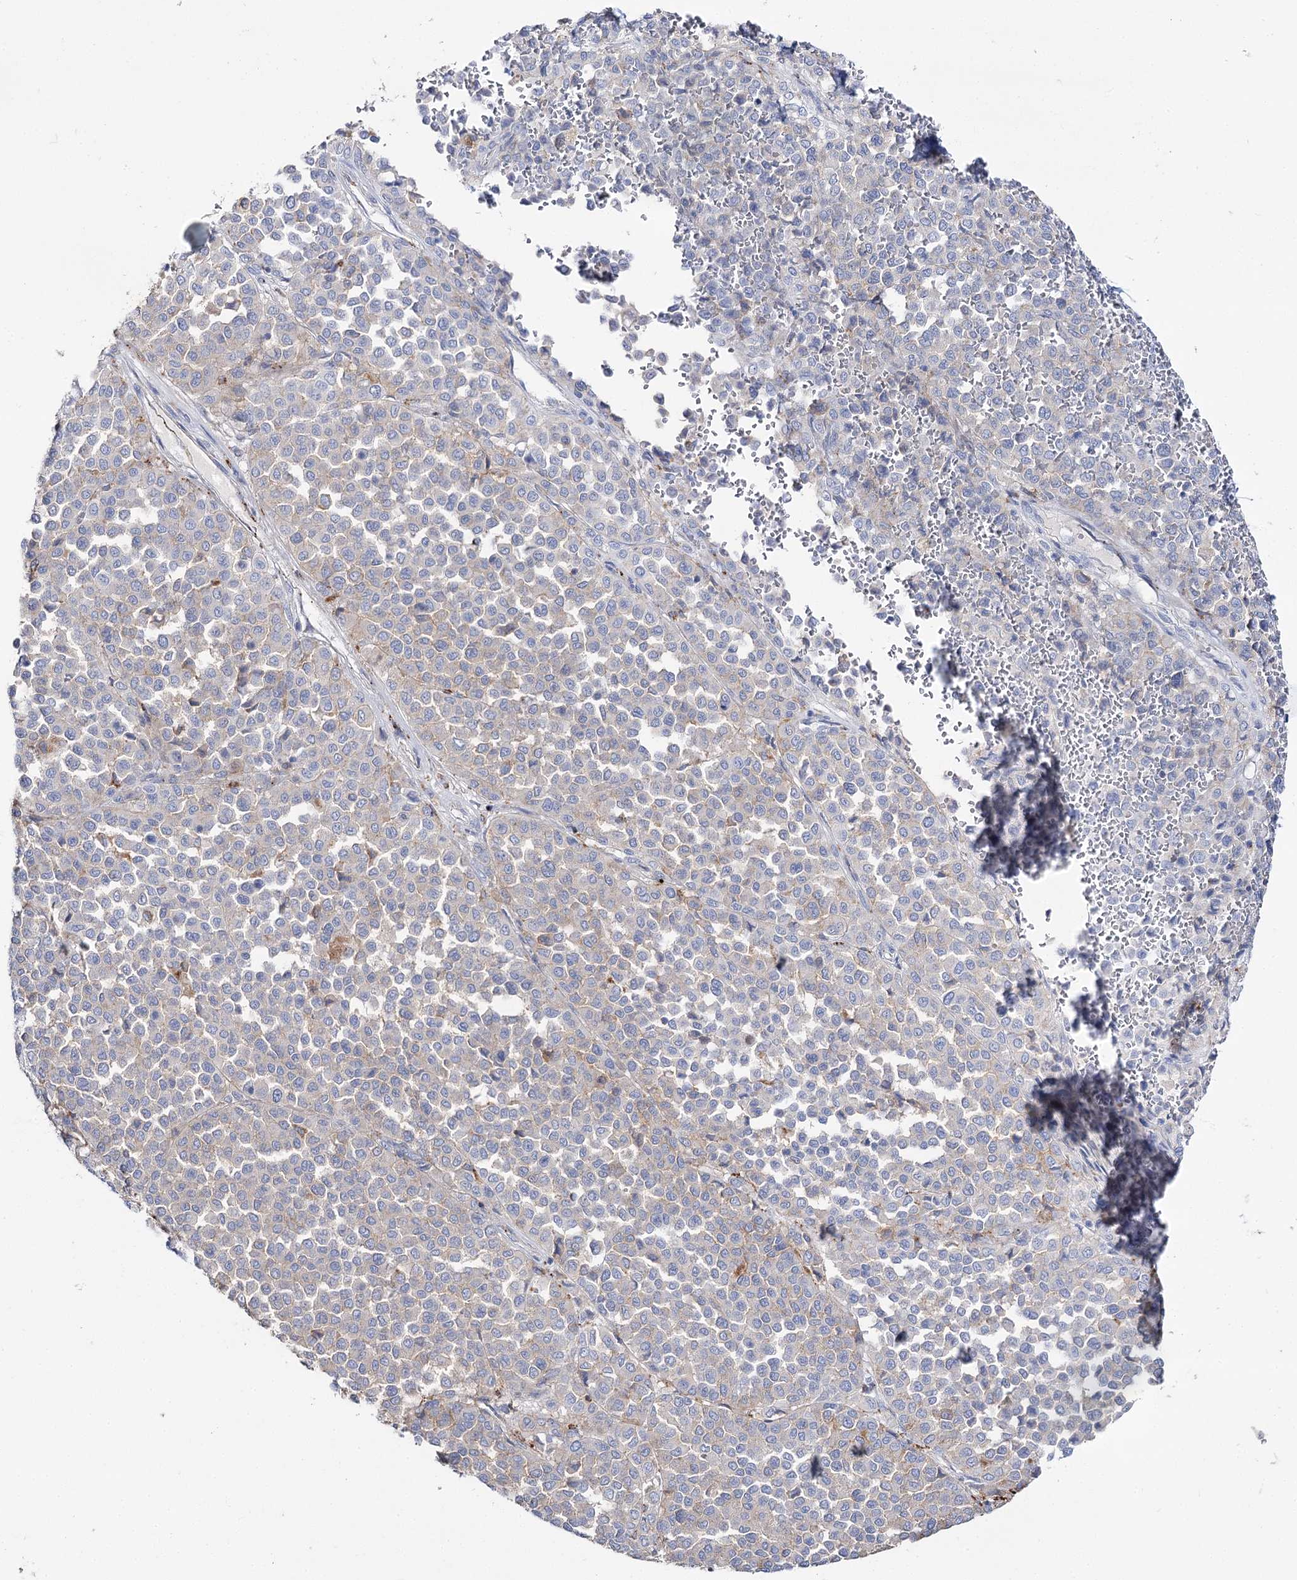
{"staining": {"intensity": "negative", "quantity": "none", "location": "none"}, "tissue": "melanoma", "cell_type": "Tumor cells", "image_type": "cancer", "snomed": [{"axis": "morphology", "description": "Malignant melanoma, Metastatic site"}, {"axis": "topography", "description": "Pancreas"}], "caption": "Melanoma was stained to show a protein in brown. There is no significant expression in tumor cells. (IHC, brightfield microscopy, high magnification).", "gene": "SLC3A1", "patient": {"sex": "female", "age": 30}}